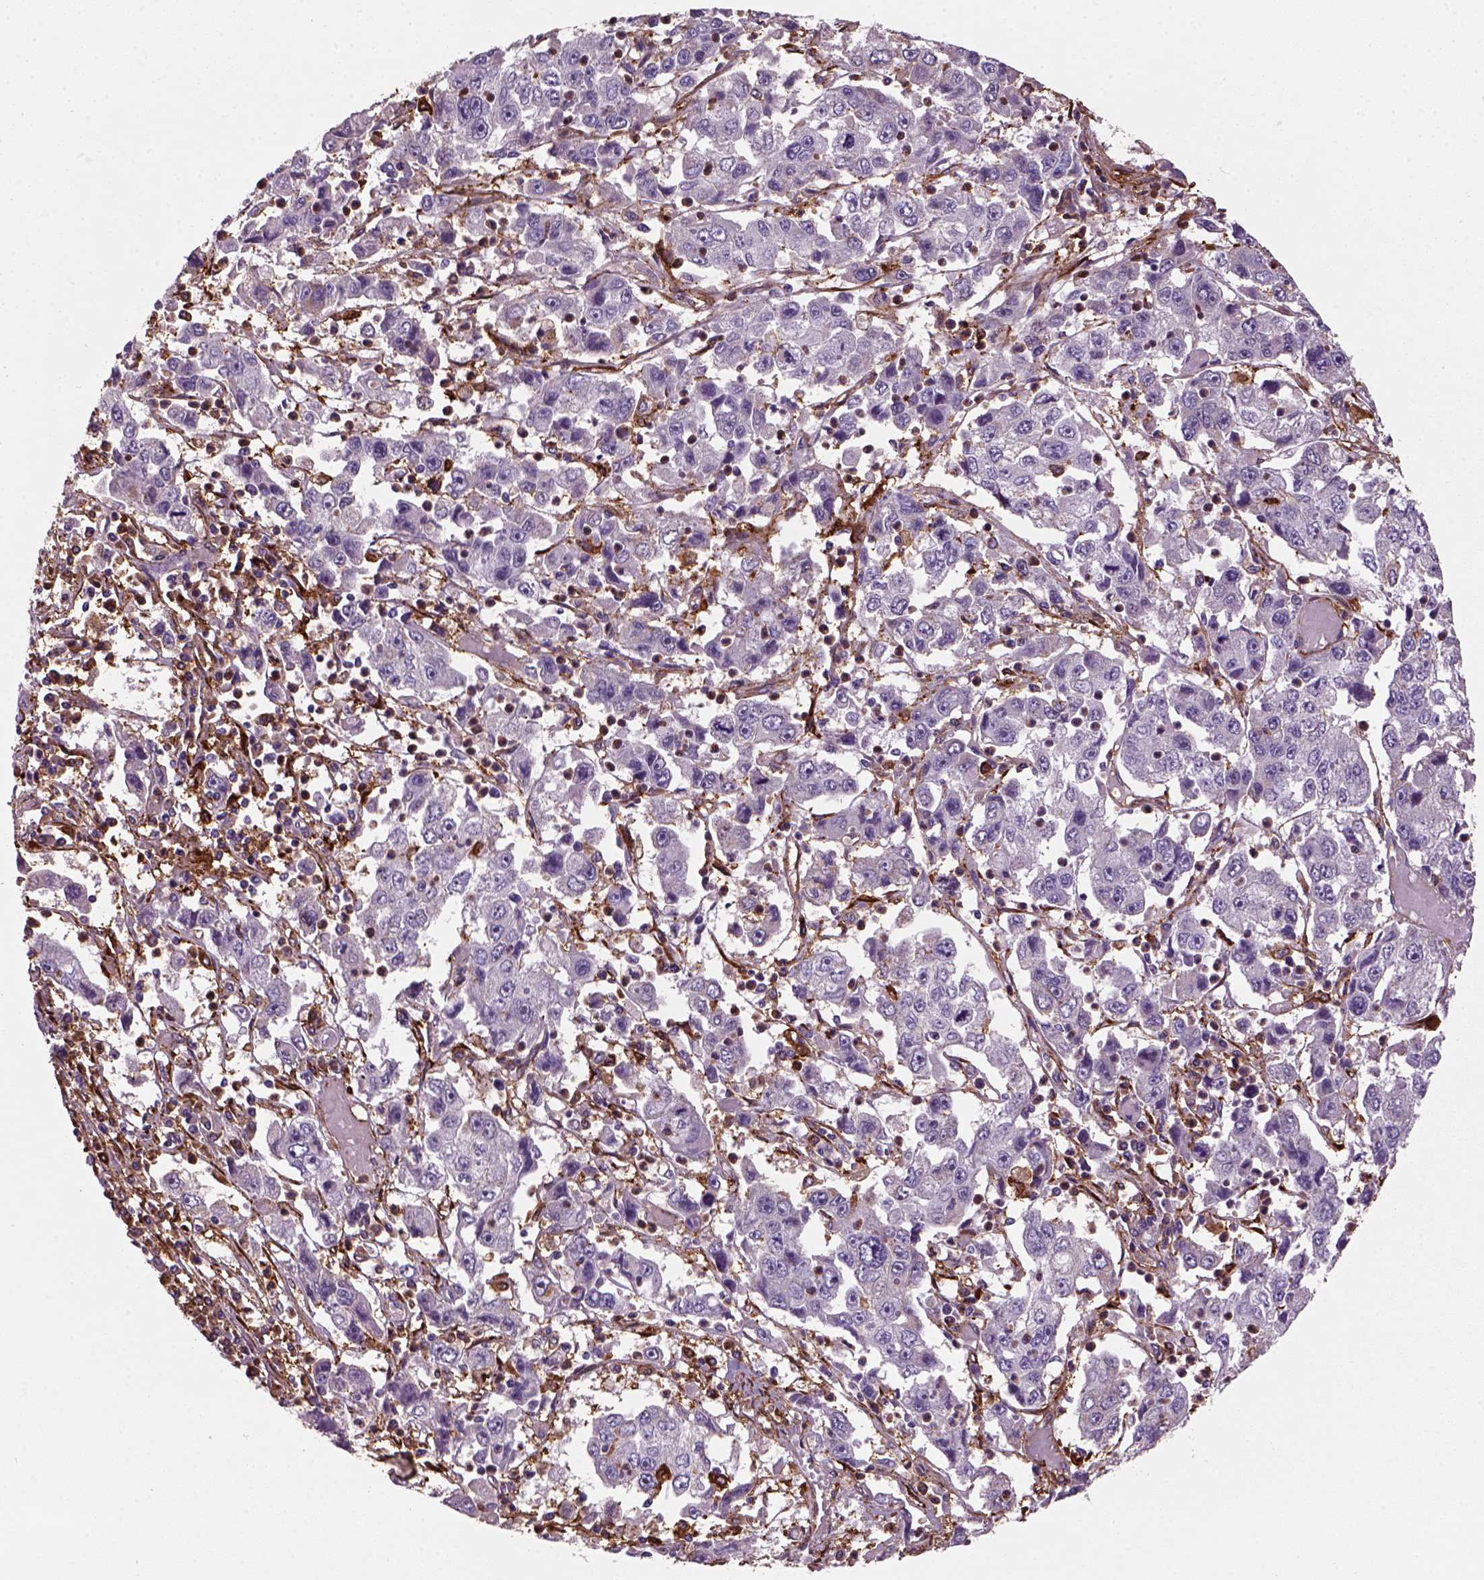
{"staining": {"intensity": "negative", "quantity": "none", "location": "none"}, "tissue": "cervical cancer", "cell_type": "Tumor cells", "image_type": "cancer", "snomed": [{"axis": "morphology", "description": "Squamous cell carcinoma, NOS"}, {"axis": "topography", "description": "Cervix"}], "caption": "High power microscopy image of an immunohistochemistry (IHC) histopathology image of cervical cancer (squamous cell carcinoma), revealing no significant staining in tumor cells.", "gene": "MARCKS", "patient": {"sex": "female", "age": 36}}